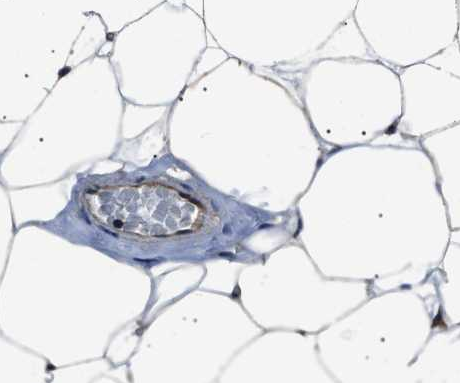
{"staining": {"intensity": "moderate", "quantity": "25%-75%", "location": "cytoplasmic/membranous"}, "tissue": "adipose tissue", "cell_type": "Adipocytes", "image_type": "normal", "snomed": [{"axis": "morphology", "description": "Normal tissue, NOS"}, {"axis": "topography", "description": "Breast"}, {"axis": "topography", "description": "Soft tissue"}], "caption": "Protein expression by immunohistochemistry shows moderate cytoplasmic/membranous positivity in about 25%-75% of adipocytes in normal adipose tissue.", "gene": "DFFA", "patient": {"sex": "female", "age": 75}}